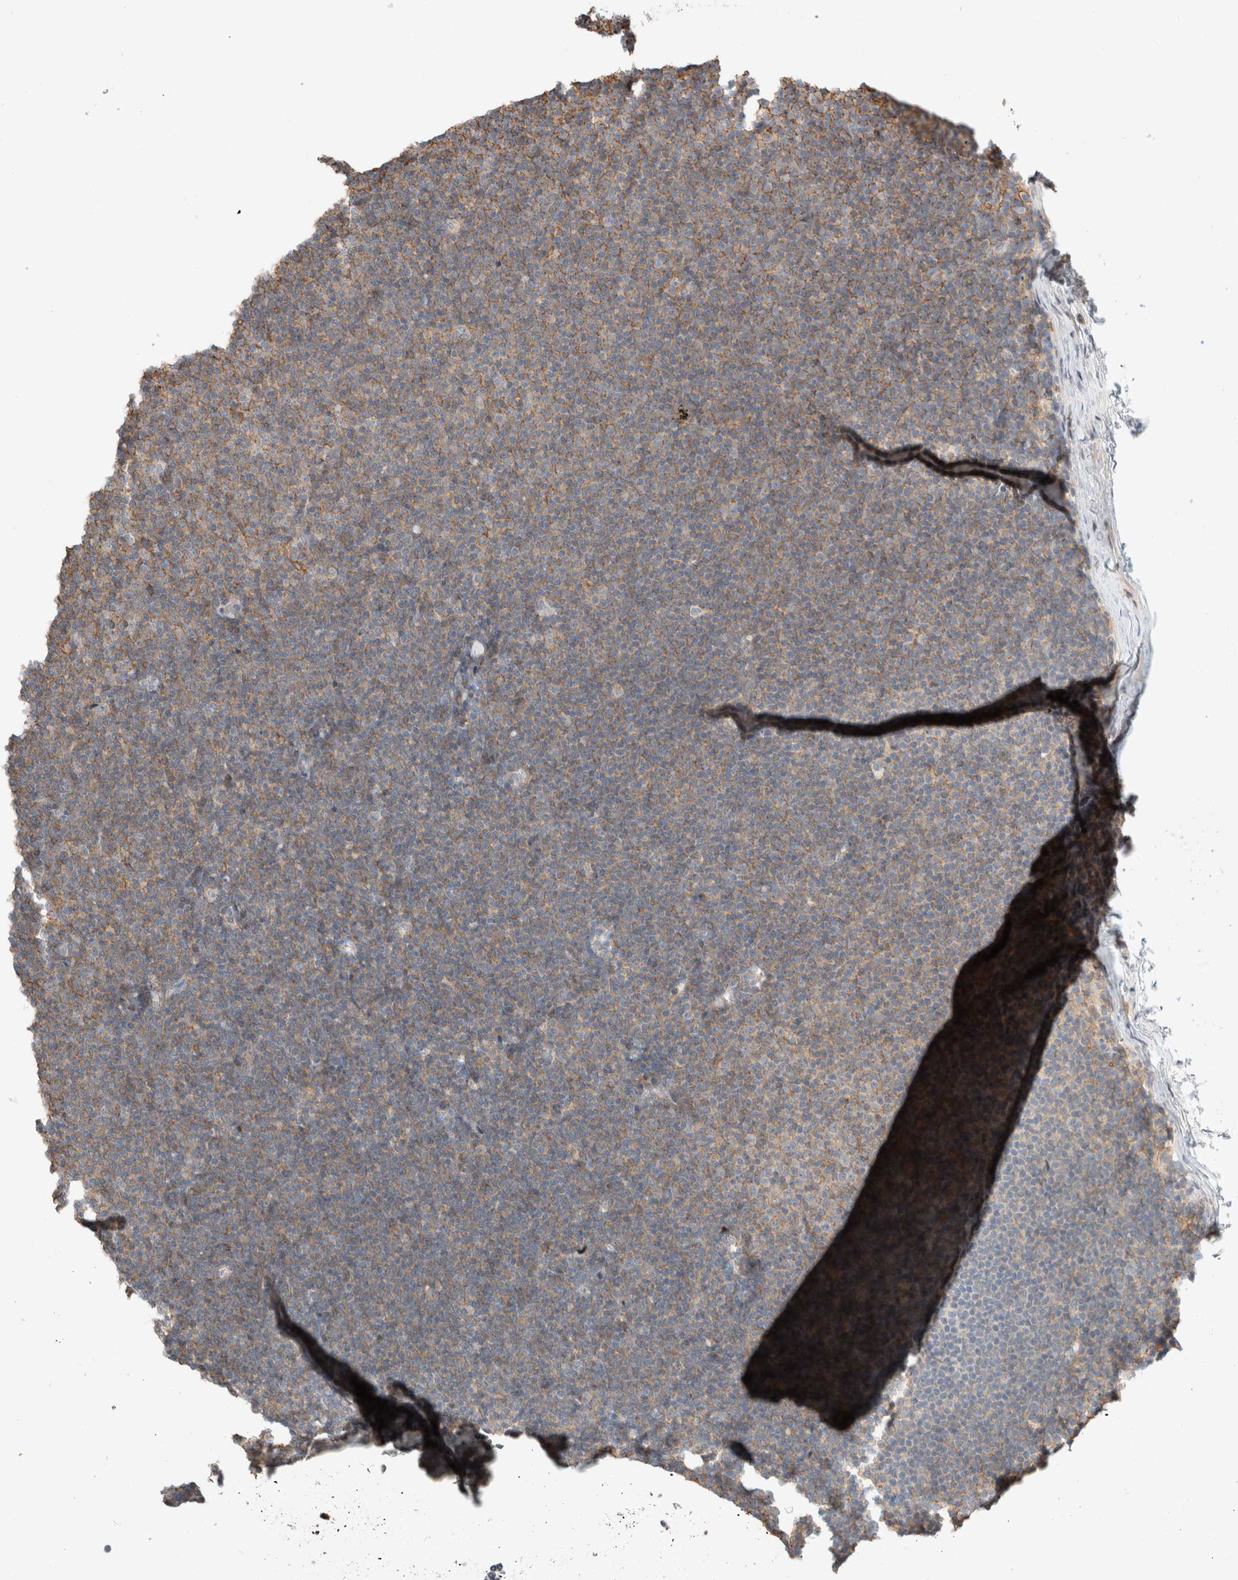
{"staining": {"intensity": "moderate", "quantity": "25%-75%", "location": "cytoplasmic/membranous"}, "tissue": "lymphoma", "cell_type": "Tumor cells", "image_type": "cancer", "snomed": [{"axis": "morphology", "description": "Malignant lymphoma, non-Hodgkin's type, Low grade"}, {"axis": "topography", "description": "Lymph node"}], "caption": "The micrograph shows a brown stain indicating the presence of a protein in the cytoplasmic/membranous of tumor cells in lymphoma. The staining was performed using DAB (3,3'-diaminobenzidine), with brown indicating positive protein expression. Nuclei are stained blue with hematoxylin.", "gene": "ERCC6L2", "patient": {"sex": "female", "age": 53}}